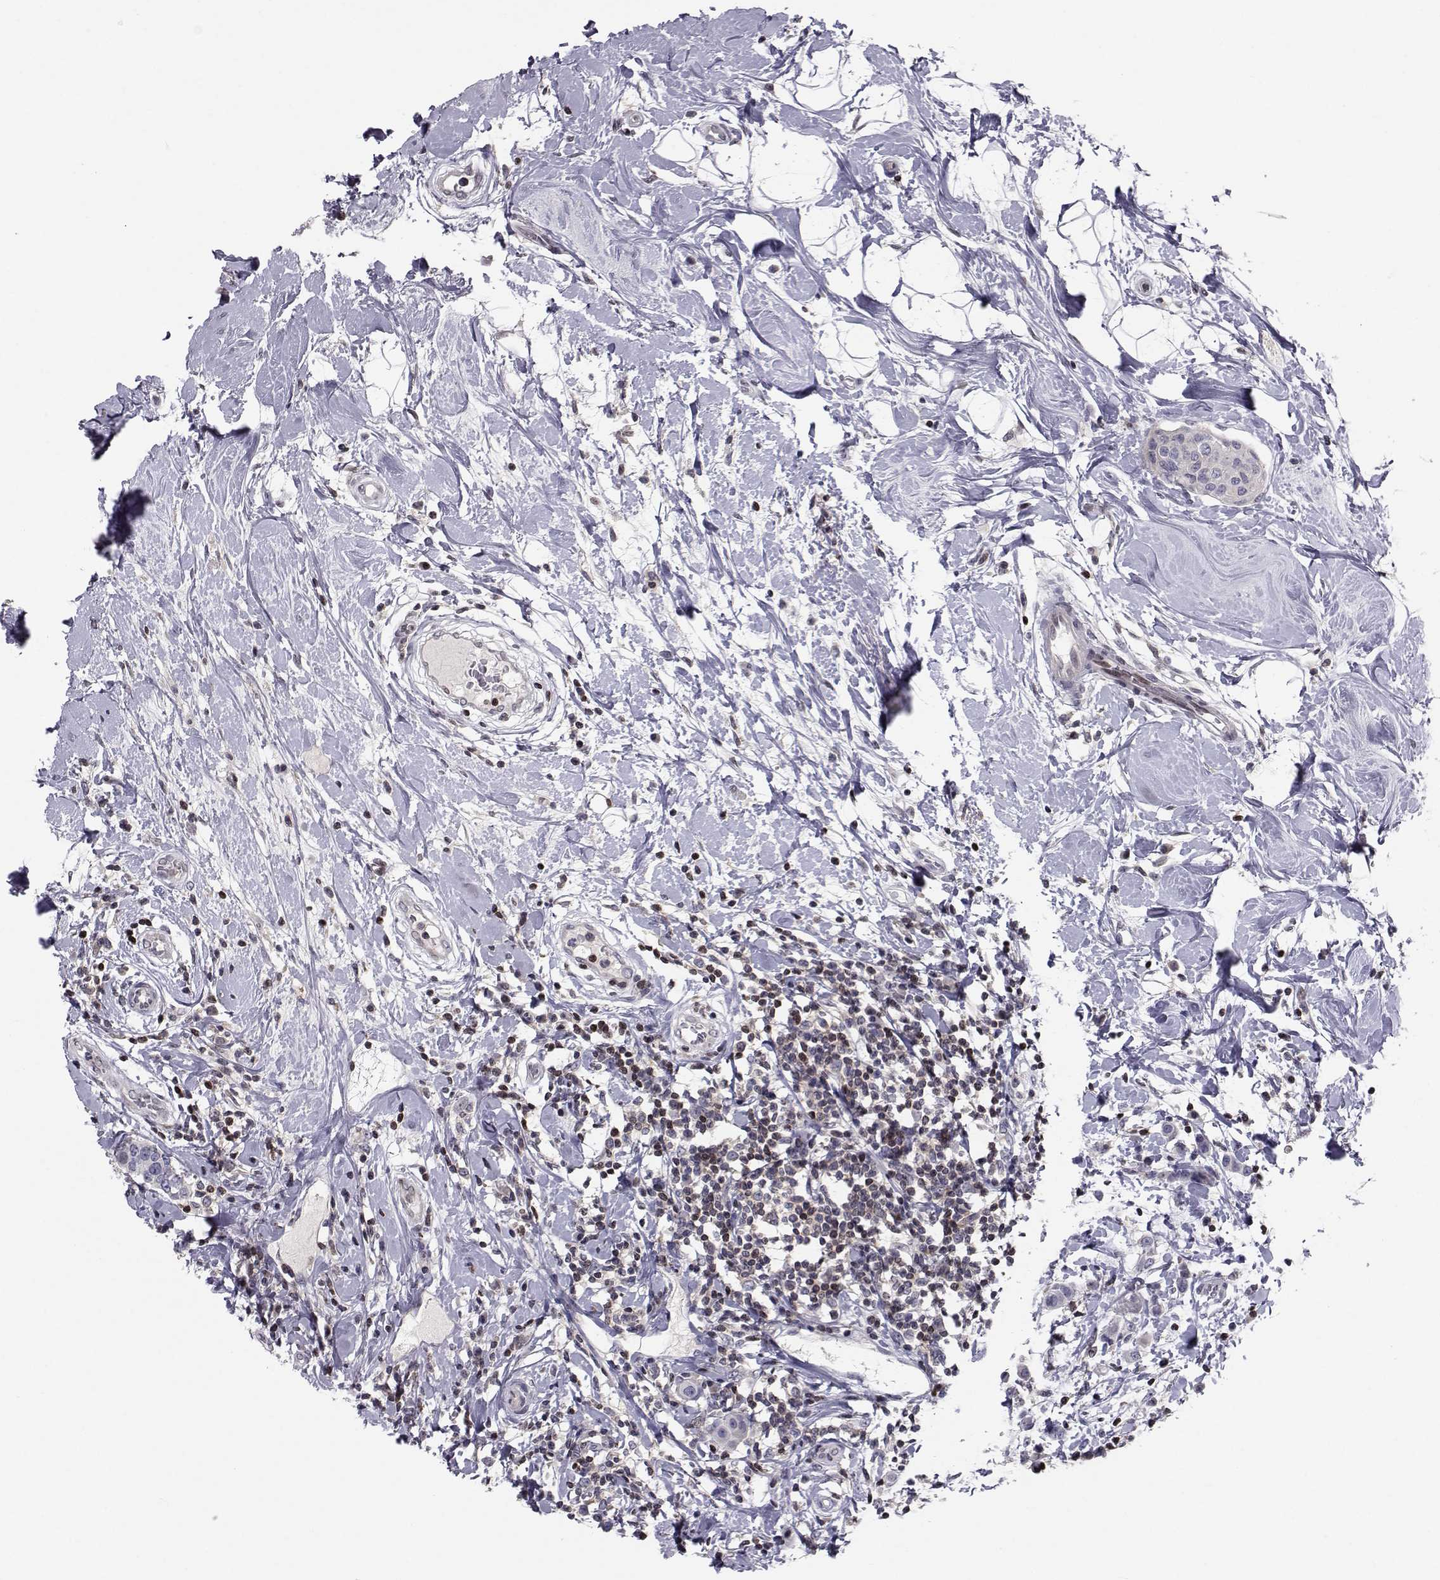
{"staining": {"intensity": "negative", "quantity": "none", "location": "none"}, "tissue": "breast cancer", "cell_type": "Tumor cells", "image_type": "cancer", "snomed": [{"axis": "morphology", "description": "Duct carcinoma"}, {"axis": "topography", "description": "Breast"}], "caption": "IHC of human breast intraductal carcinoma displays no expression in tumor cells. (Stains: DAB IHC with hematoxylin counter stain, Microscopy: brightfield microscopy at high magnification).", "gene": "PCP4L1", "patient": {"sex": "female", "age": 27}}